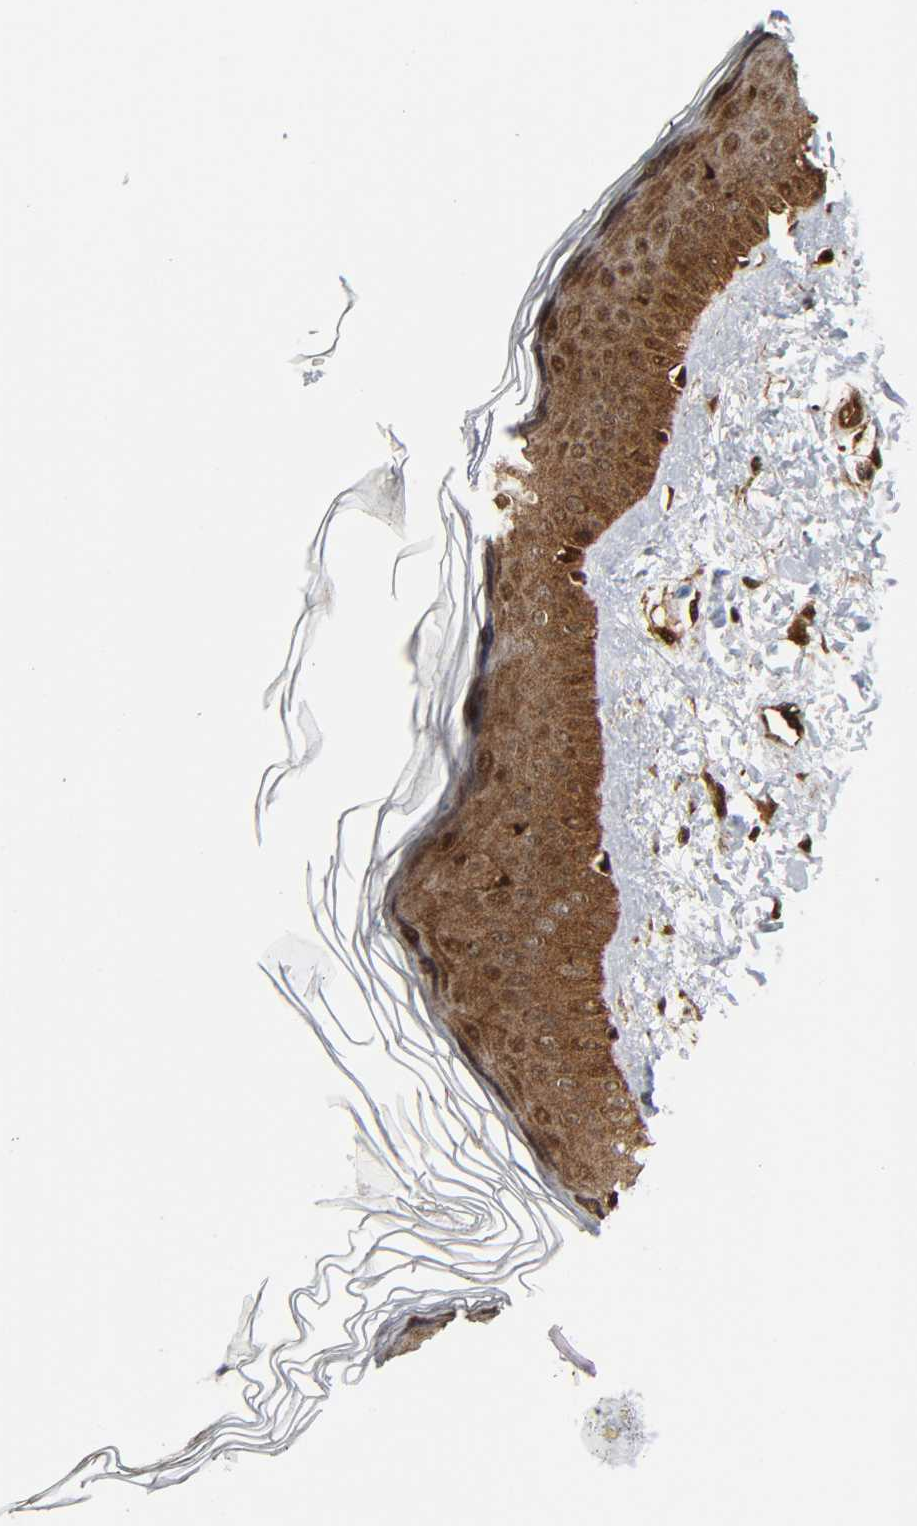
{"staining": {"intensity": "strong", "quantity": ">75%", "location": "cytoplasmic/membranous,nuclear"}, "tissue": "skin", "cell_type": "Fibroblasts", "image_type": "normal", "snomed": [{"axis": "morphology", "description": "Normal tissue, NOS"}, {"axis": "topography", "description": "Skin"}], "caption": "A high amount of strong cytoplasmic/membranous,nuclear staining is seen in about >75% of fibroblasts in unremarkable skin. (DAB (3,3'-diaminobenzidine) IHC, brown staining for protein, blue staining for nuclei).", "gene": "MAPK1", "patient": {"sex": "female", "age": 19}}